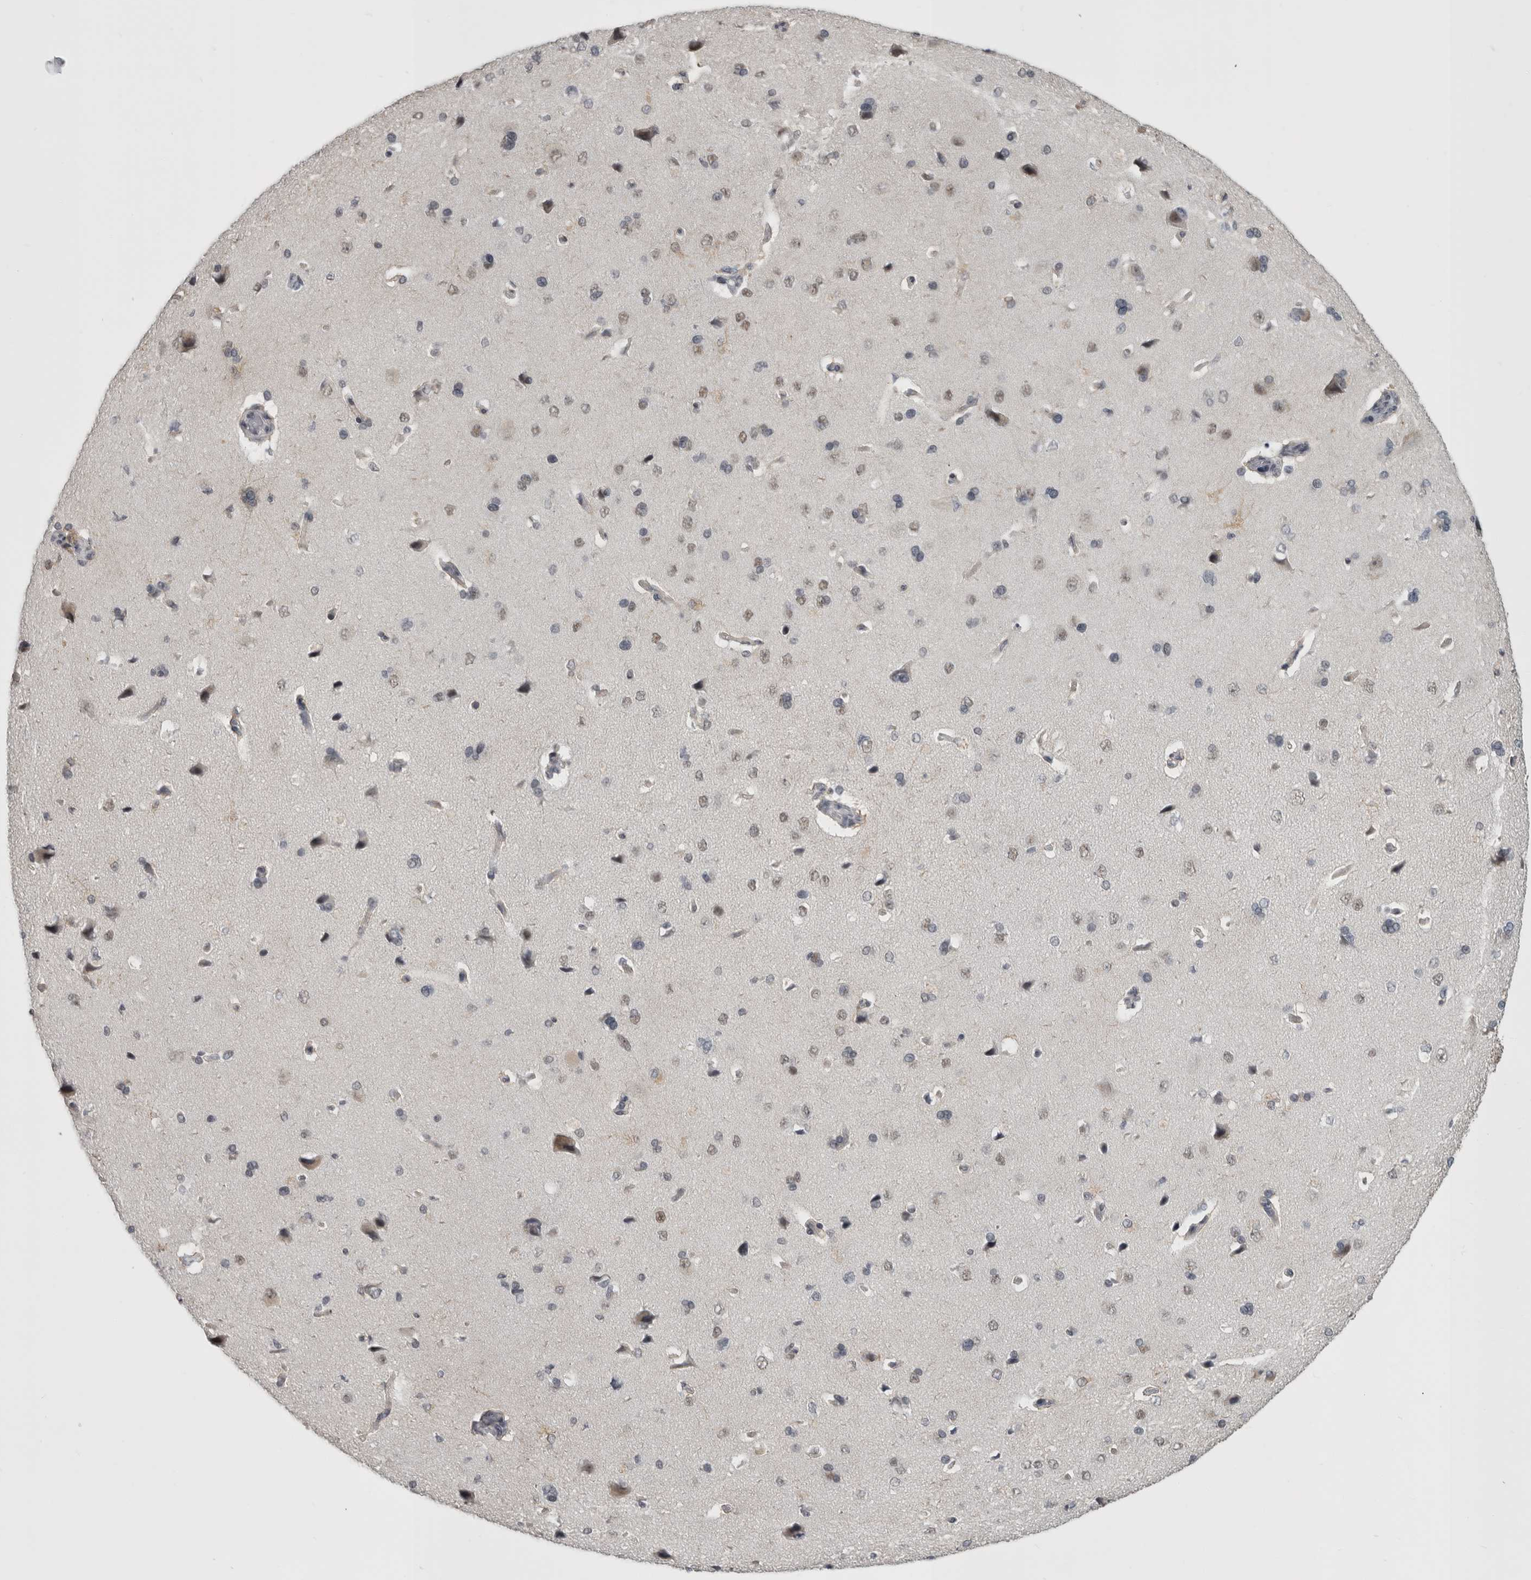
{"staining": {"intensity": "weak", "quantity": "25%-75%", "location": "nuclear"}, "tissue": "cerebral cortex", "cell_type": "Endothelial cells", "image_type": "normal", "snomed": [{"axis": "morphology", "description": "Normal tissue, NOS"}, {"axis": "topography", "description": "Cerebral cortex"}], "caption": "A high-resolution image shows immunohistochemistry staining of benign cerebral cortex, which displays weak nuclear expression in approximately 25%-75% of endothelial cells.", "gene": "ARID4B", "patient": {"sex": "male", "age": 62}}